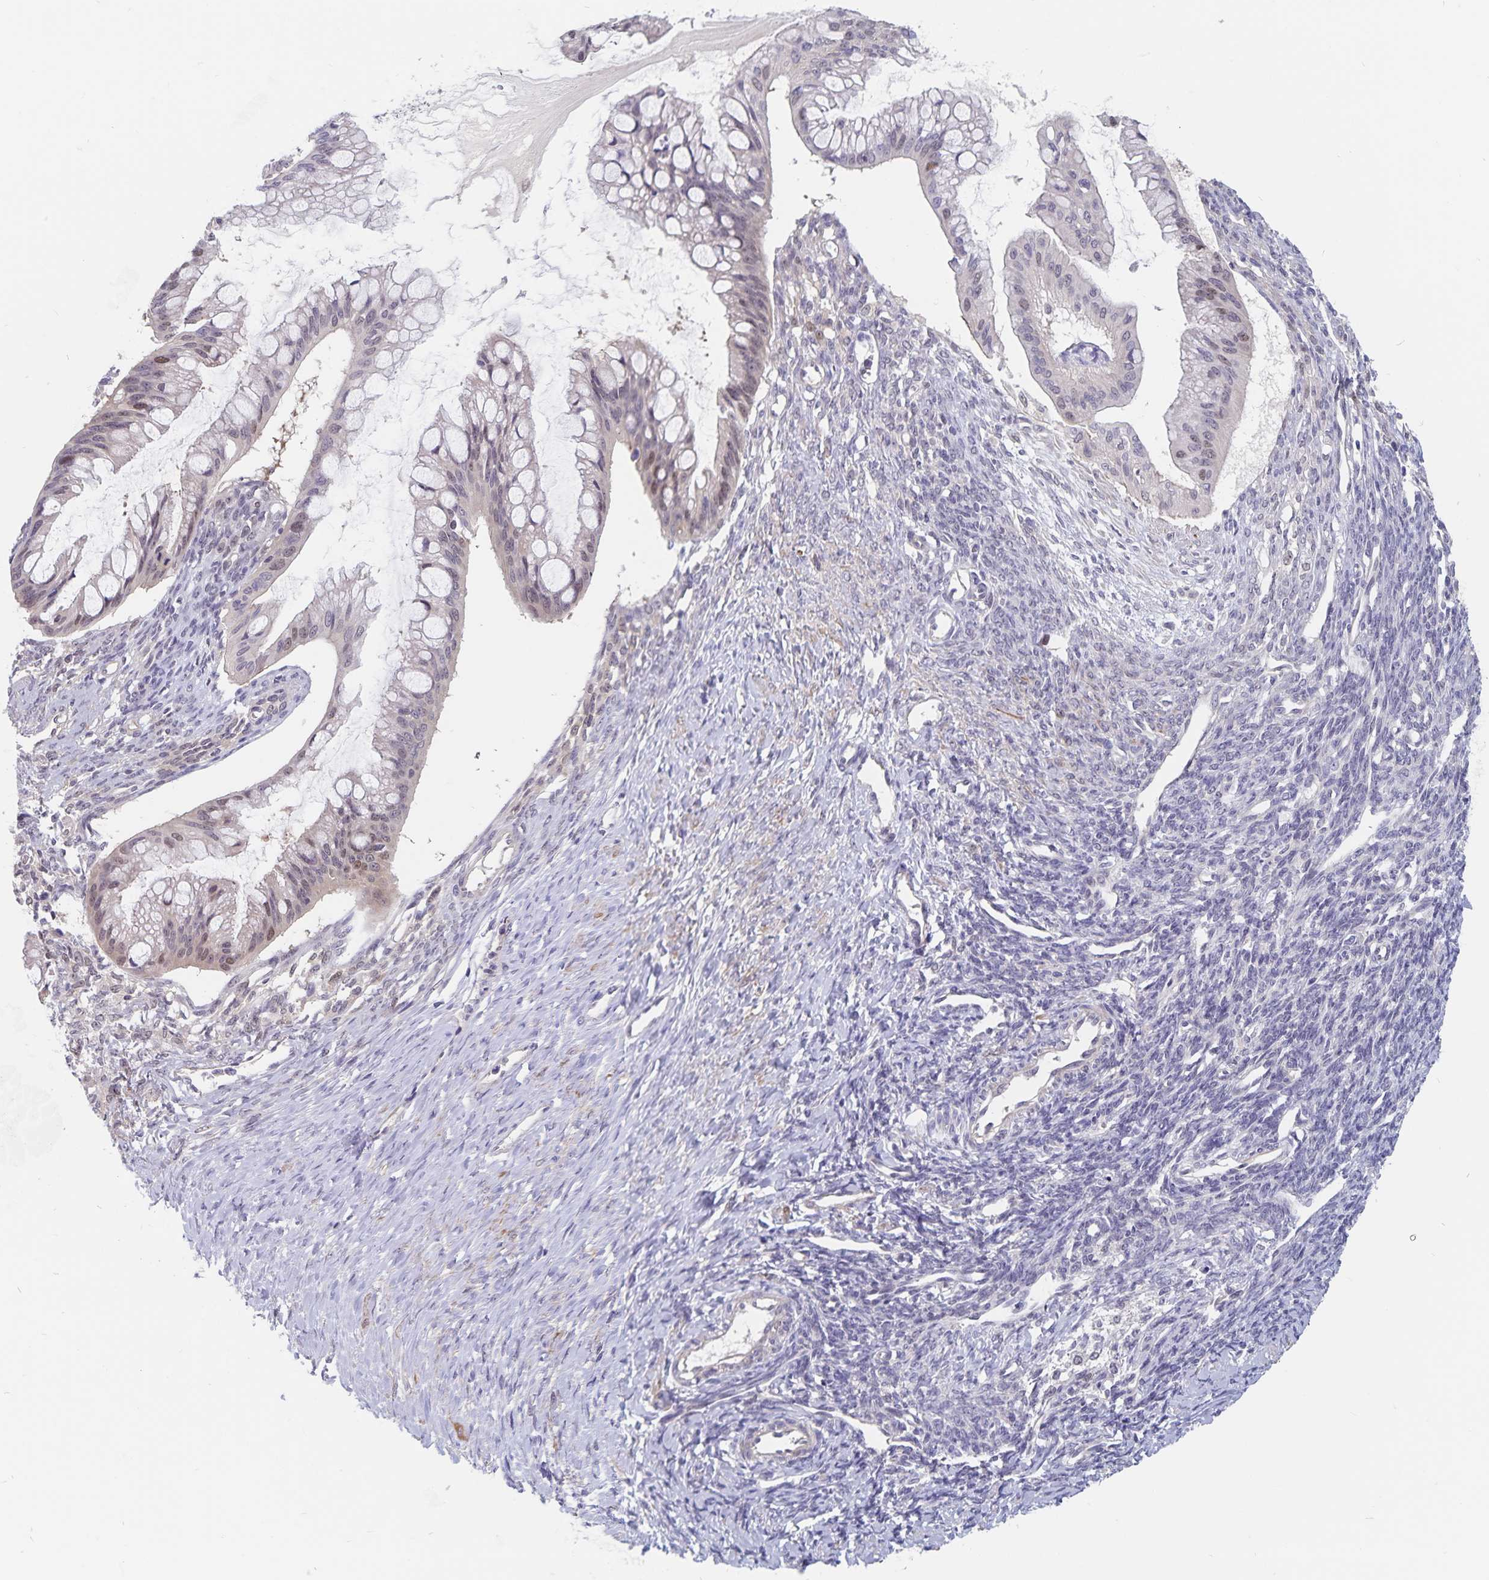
{"staining": {"intensity": "weak", "quantity": "<25%", "location": "nuclear"}, "tissue": "ovarian cancer", "cell_type": "Tumor cells", "image_type": "cancer", "snomed": [{"axis": "morphology", "description": "Cystadenocarcinoma, mucinous, NOS"}, {"axis": "topography", "description": "Ovary"}], "caption": "The image displays no staining of tumor cells in ovarian mucinous cystadenocarcinoma.", "gene": "BAG6", "patient": {"sex": "female", "age": 73}}